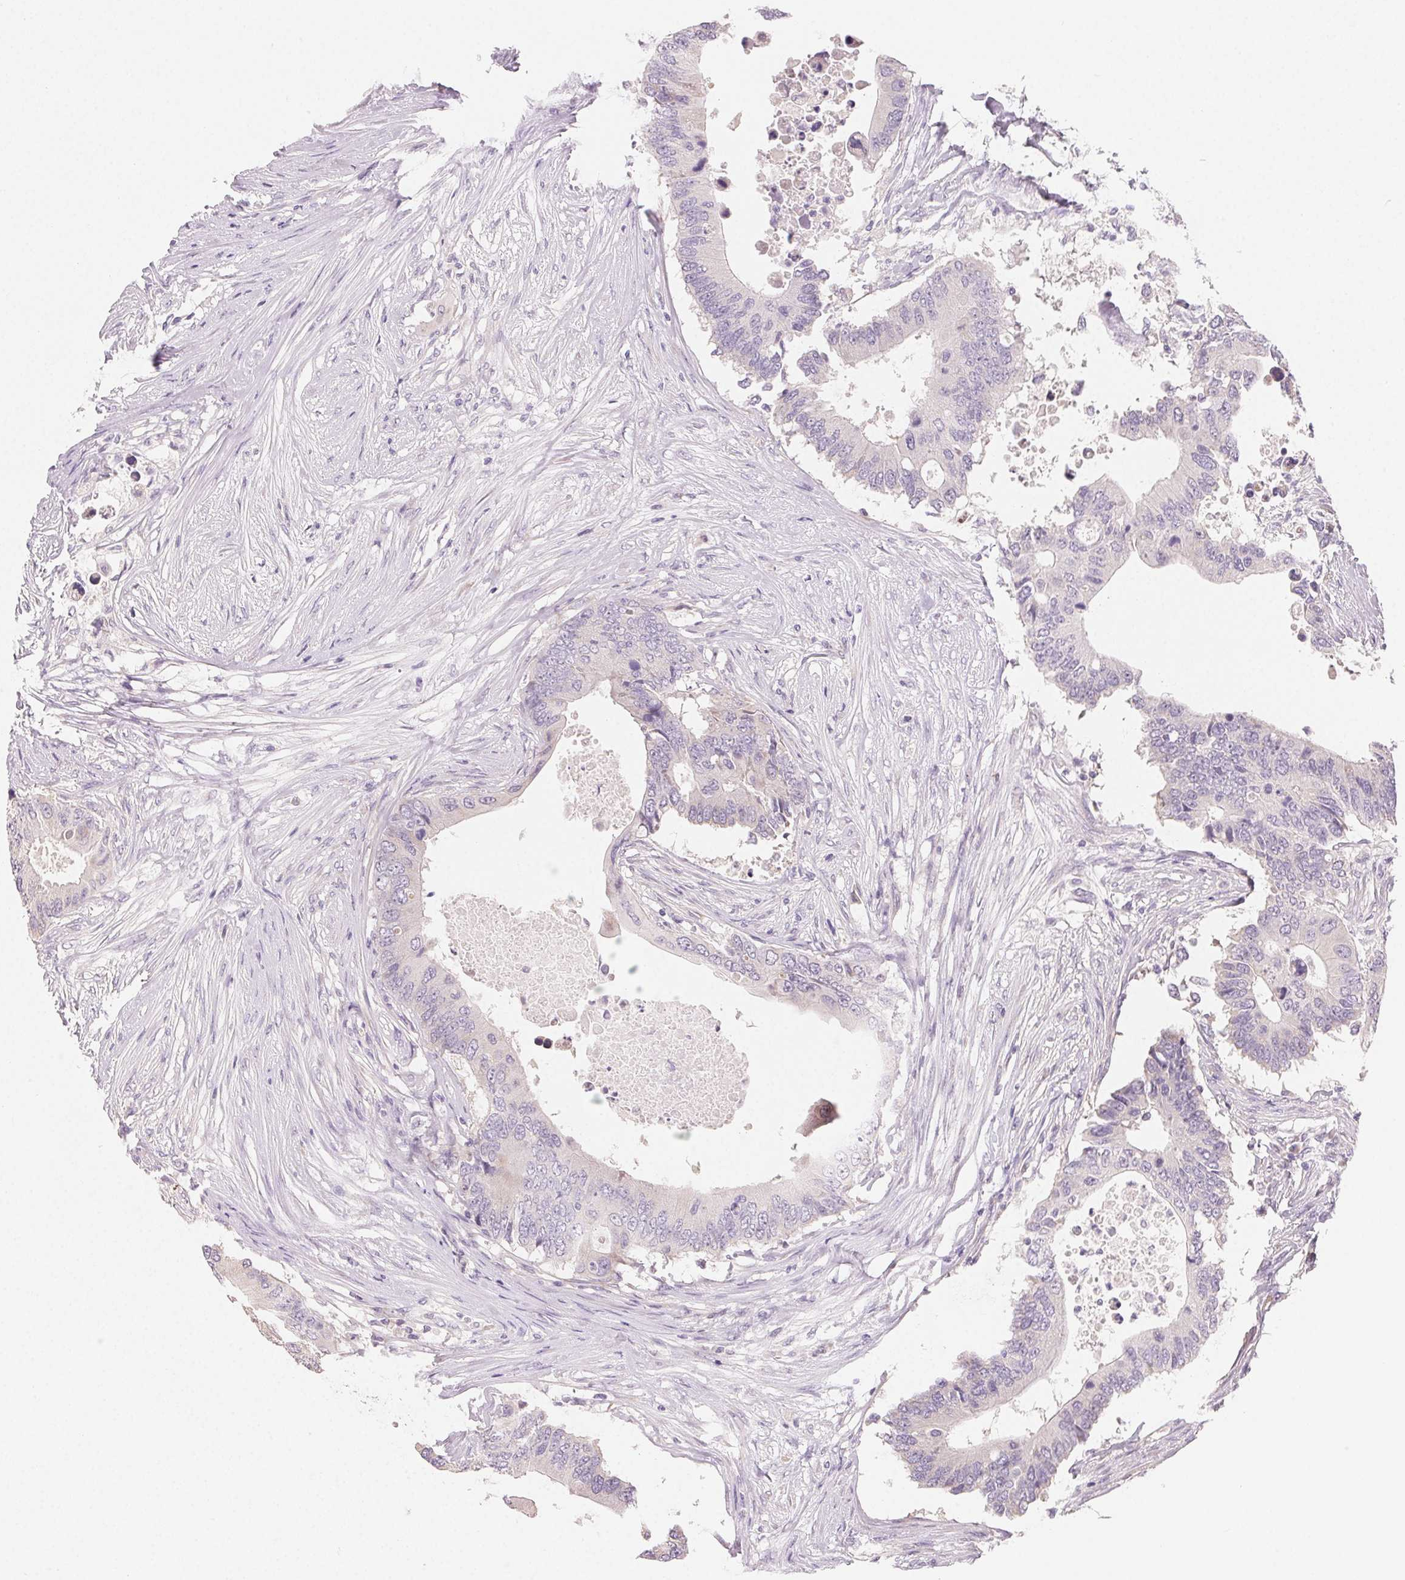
{"staining": {"intensity": "negative", "quantity": "none", "location": "none"}, "tissue": "colorectal cancer", "cell_type": "Tumor cells", "image_type": "cancer", "snomed": [{"axis": "morphology", "description": "Adenocarcinoma, NOS"}, {"axis": "topography", "description": "Colon"}], "caption": "Immunohistochemistry of human colorectal cancer displays no positivity in tumor cells.", "gene": "MYBL1", "patient": {"sex": "male", "age": 71}}